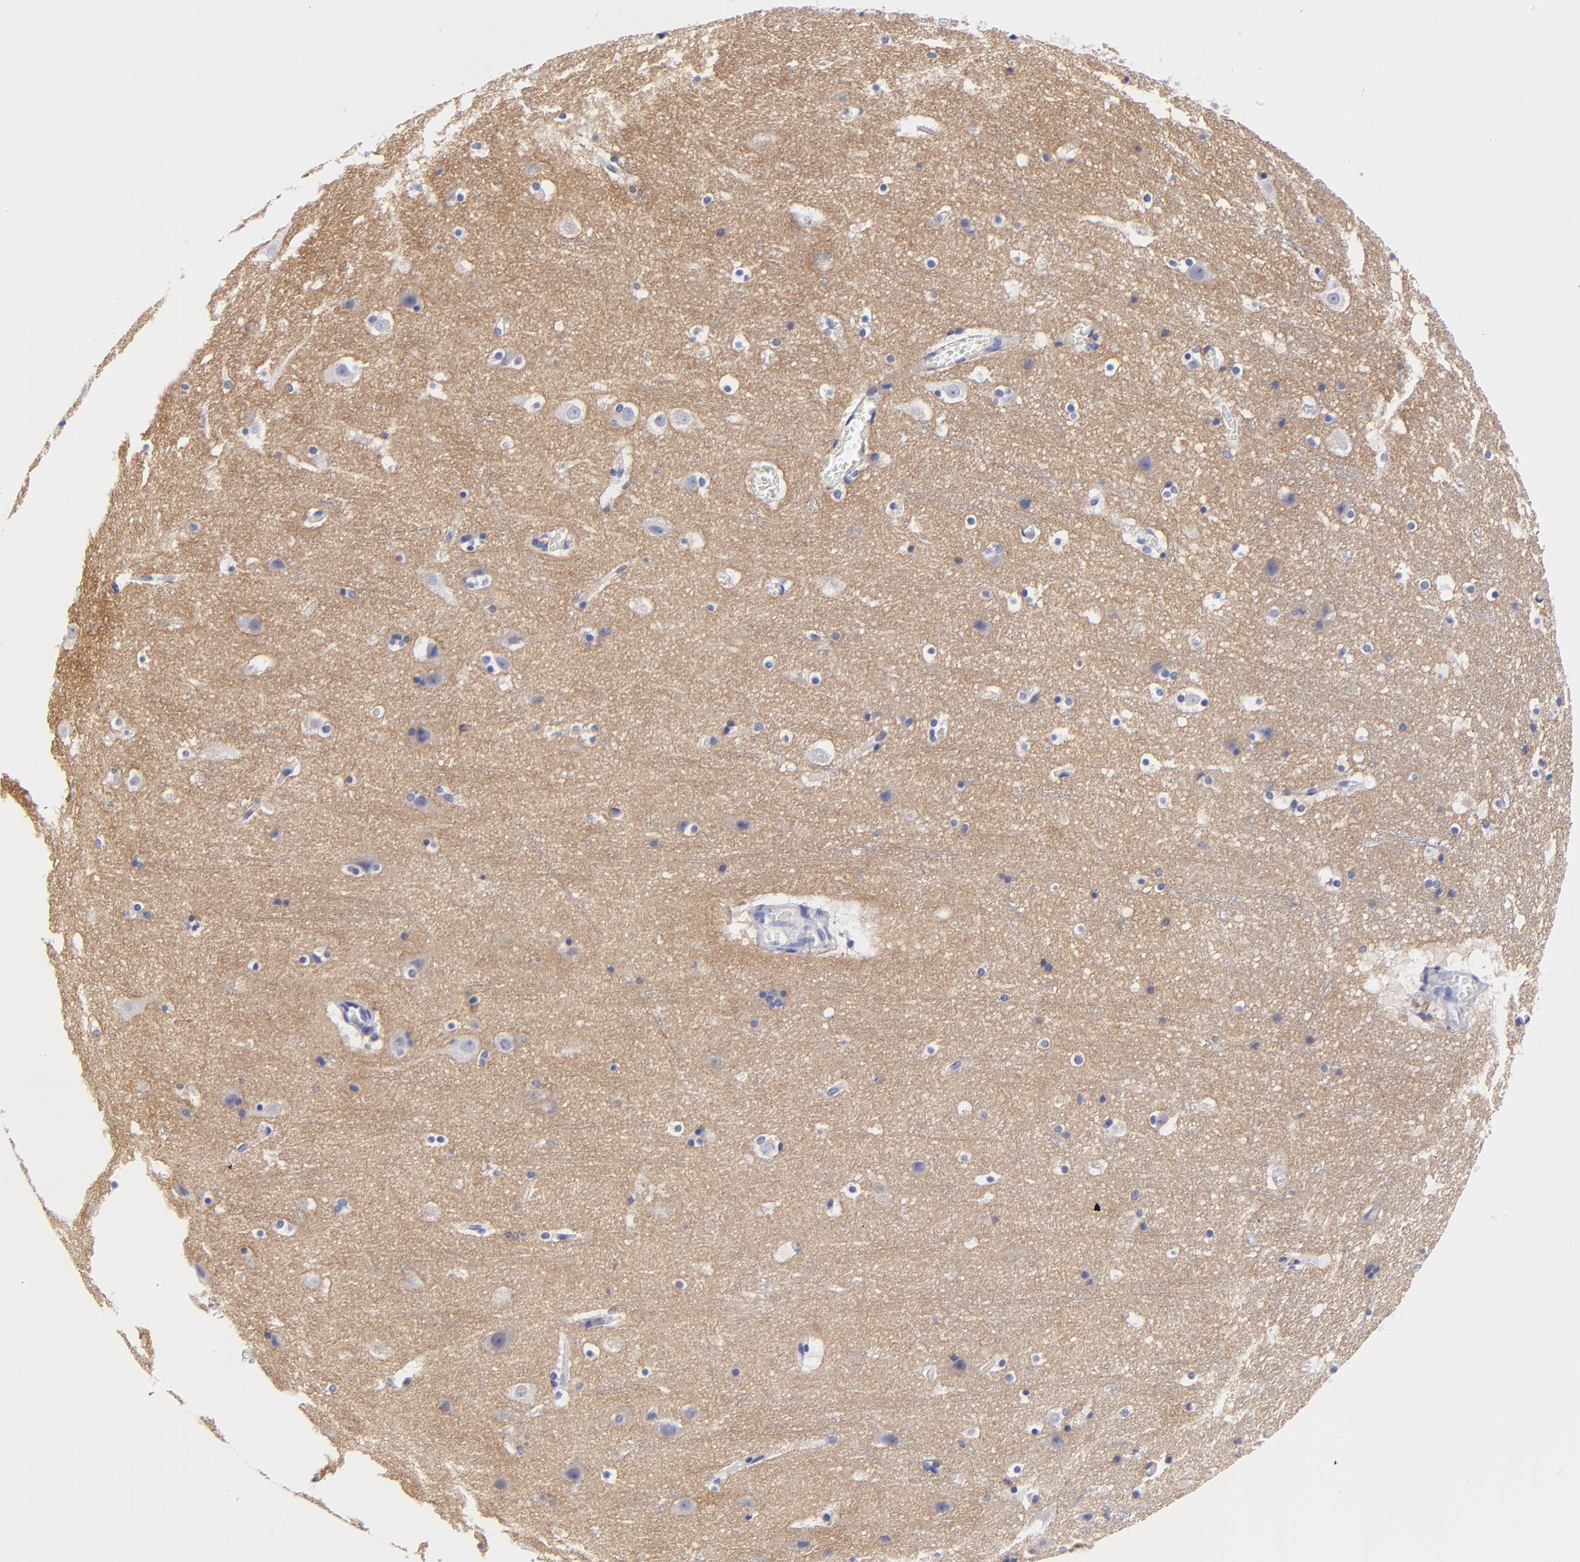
{"staining": {"intensity": "negative", "quantity": "none", "location": "none"}, "tissue": "cerebral cortex", "cell_type": "Endothelial cells", "image_type": "normal", "snomed": [{"axis": "morphology", "description": "Normal tissue, NOS"}, {"axis": "topography", "description": "Cerebral cortex"}], "caption": "Immunohistochemical staining of normal cerebral cortex shows no significant positivity in endothelial cells.", "gene": "HORMAD2", "patient": {"sex": "male", "age": 45}}